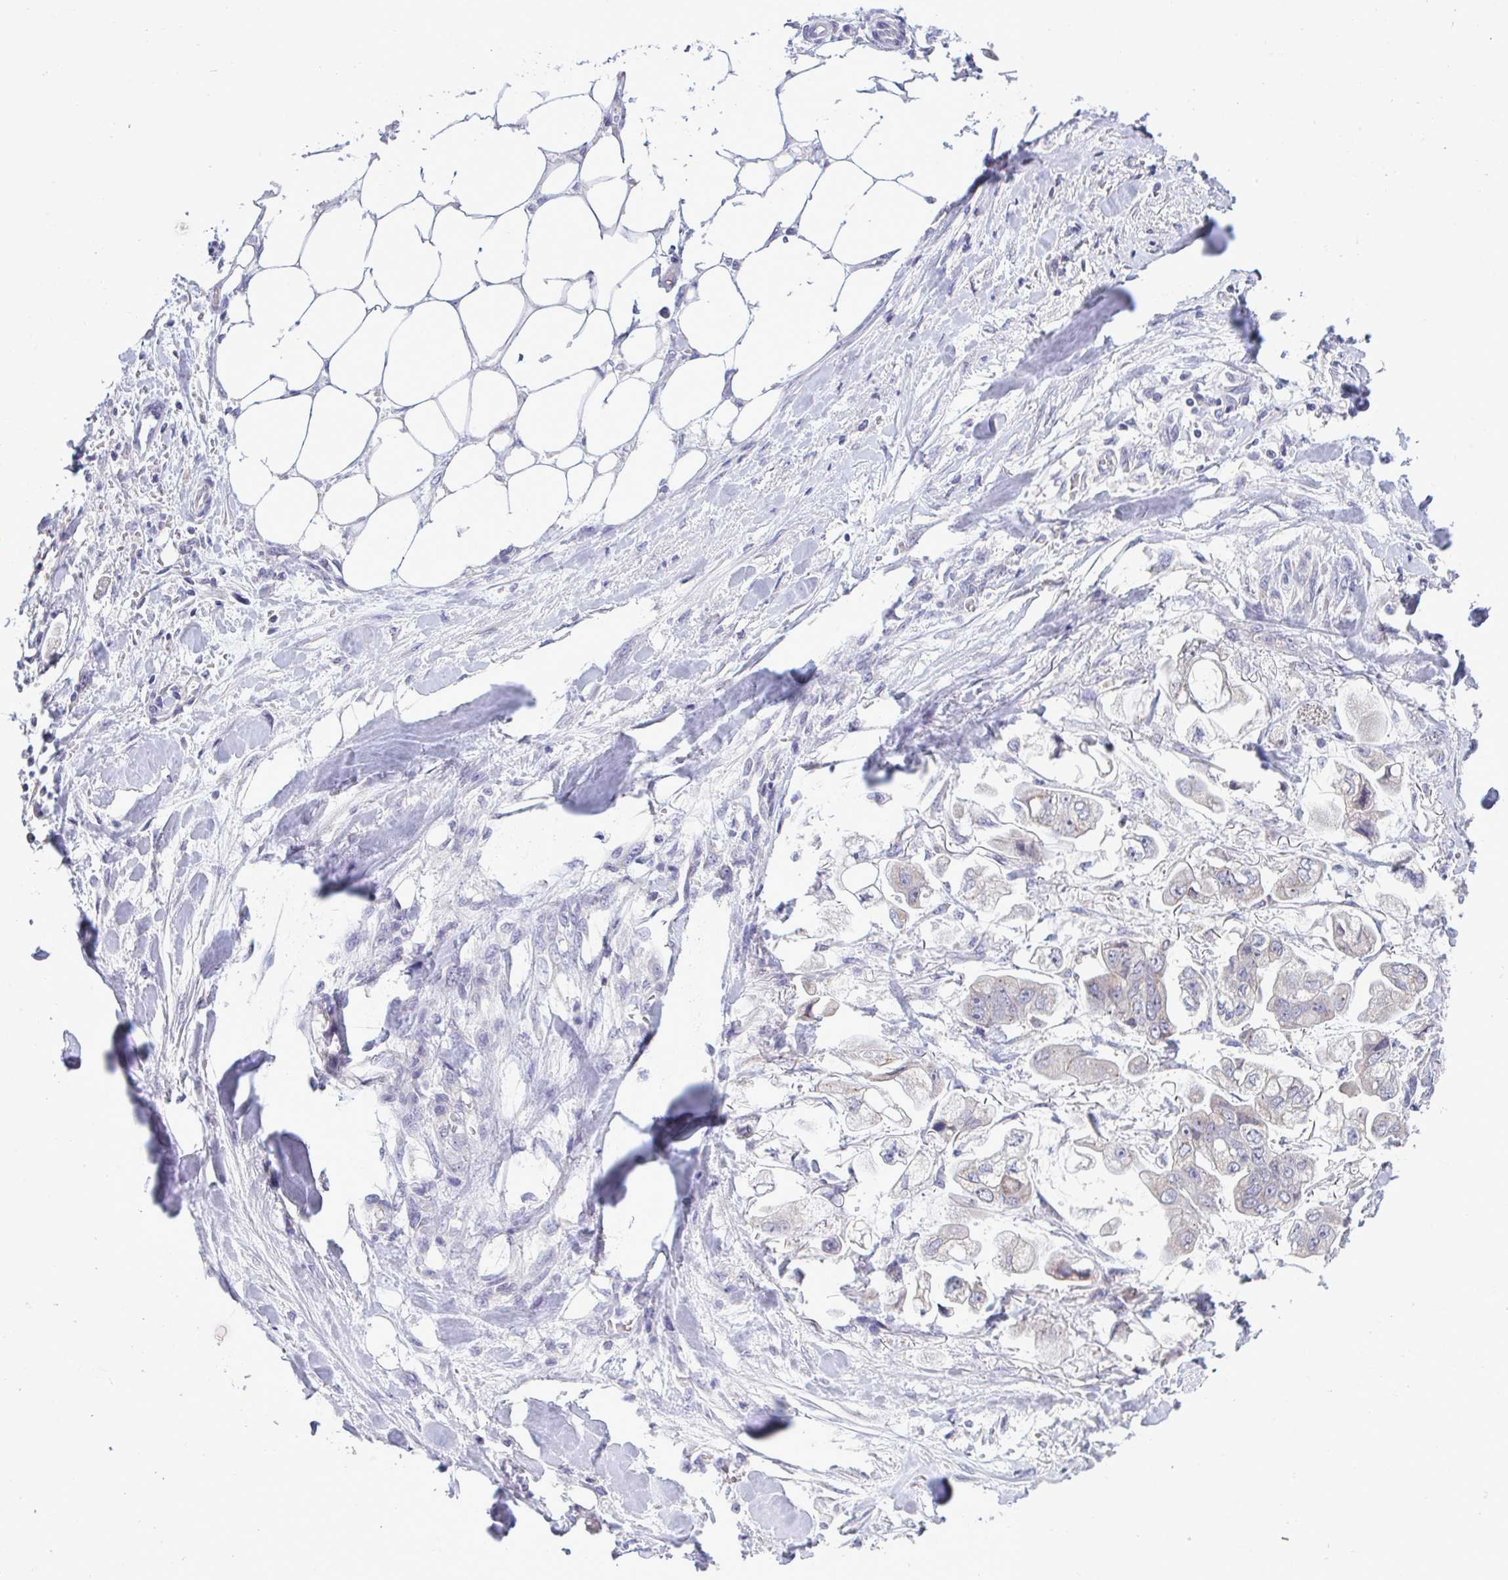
{"staining": {"intensity": "negative", "quantity": "none", "location": "none"}, "tissue": "stomach cancer", "cell_type": "Tumor cells", "image_type": "cancer", "snomed": [{"axis": "morphology", "description": "Adenocarcinoma, NOS"}, {"axis": "topography", "description": "Stomach"}], "caption": "Adenocarcinoma (stomach) was stained to show a protein in brown. There is no significant expression in tumor cells.", "gene": "PIGK", "patient": {"sex": "male", "age": 62}}